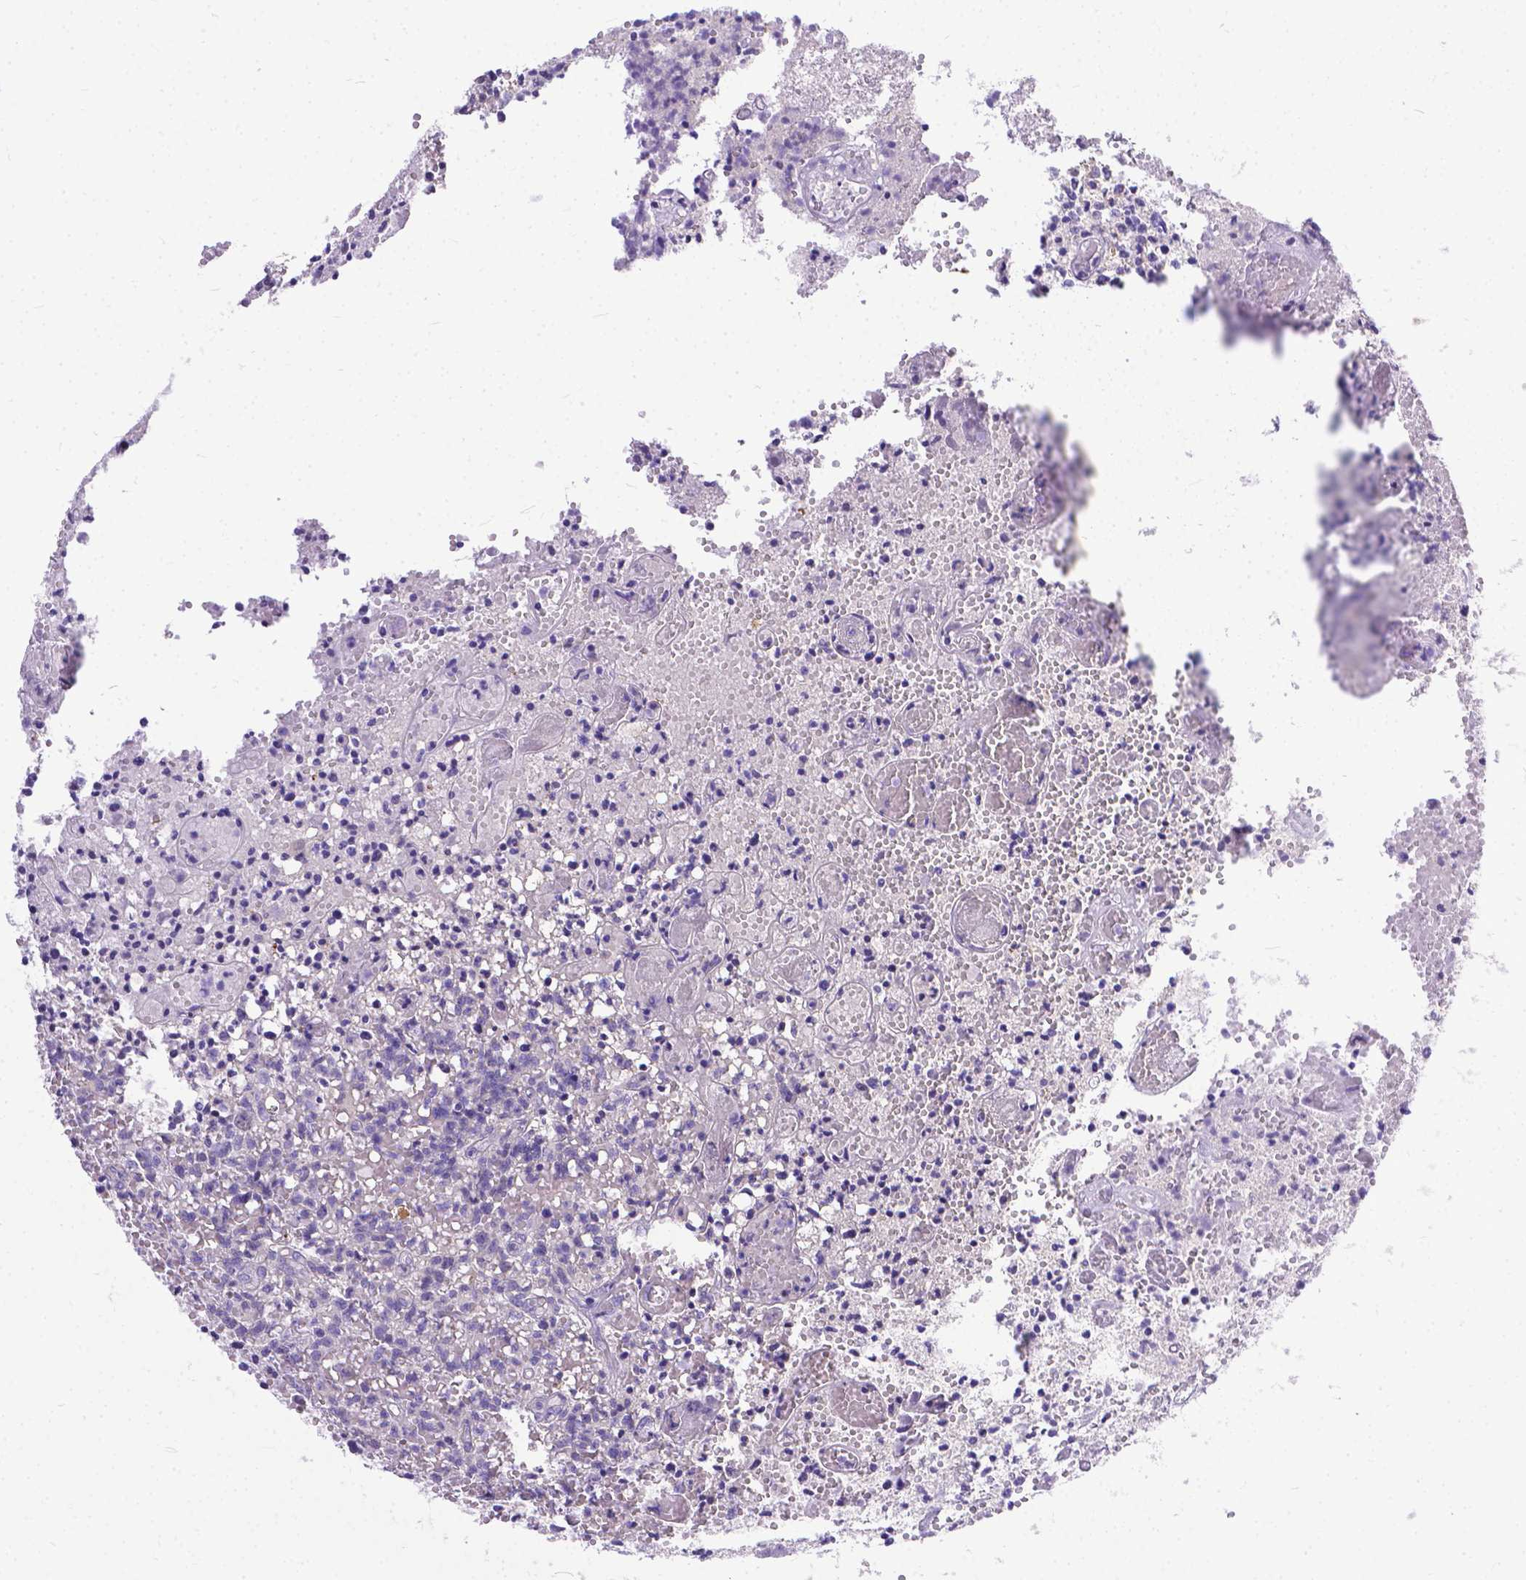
{"staining": {"intensity": "negative", "quantity": "none", "location": "none"}, "tissue": "glioma", "cell_type": "Tumor cells", "image_type": "cancer", "snomed": [{"axis": "morphology", "description": "Glioma, malignant, Low grade"}, {"axis": "topography", "description": "Brain"}], "caption": "Immunohistochemical staining of human malignant glioma (low-grade) displays no significant staining in tumor cells.", "gene": "TTLL6", "patient": {"sex": "male", "age": 64}}